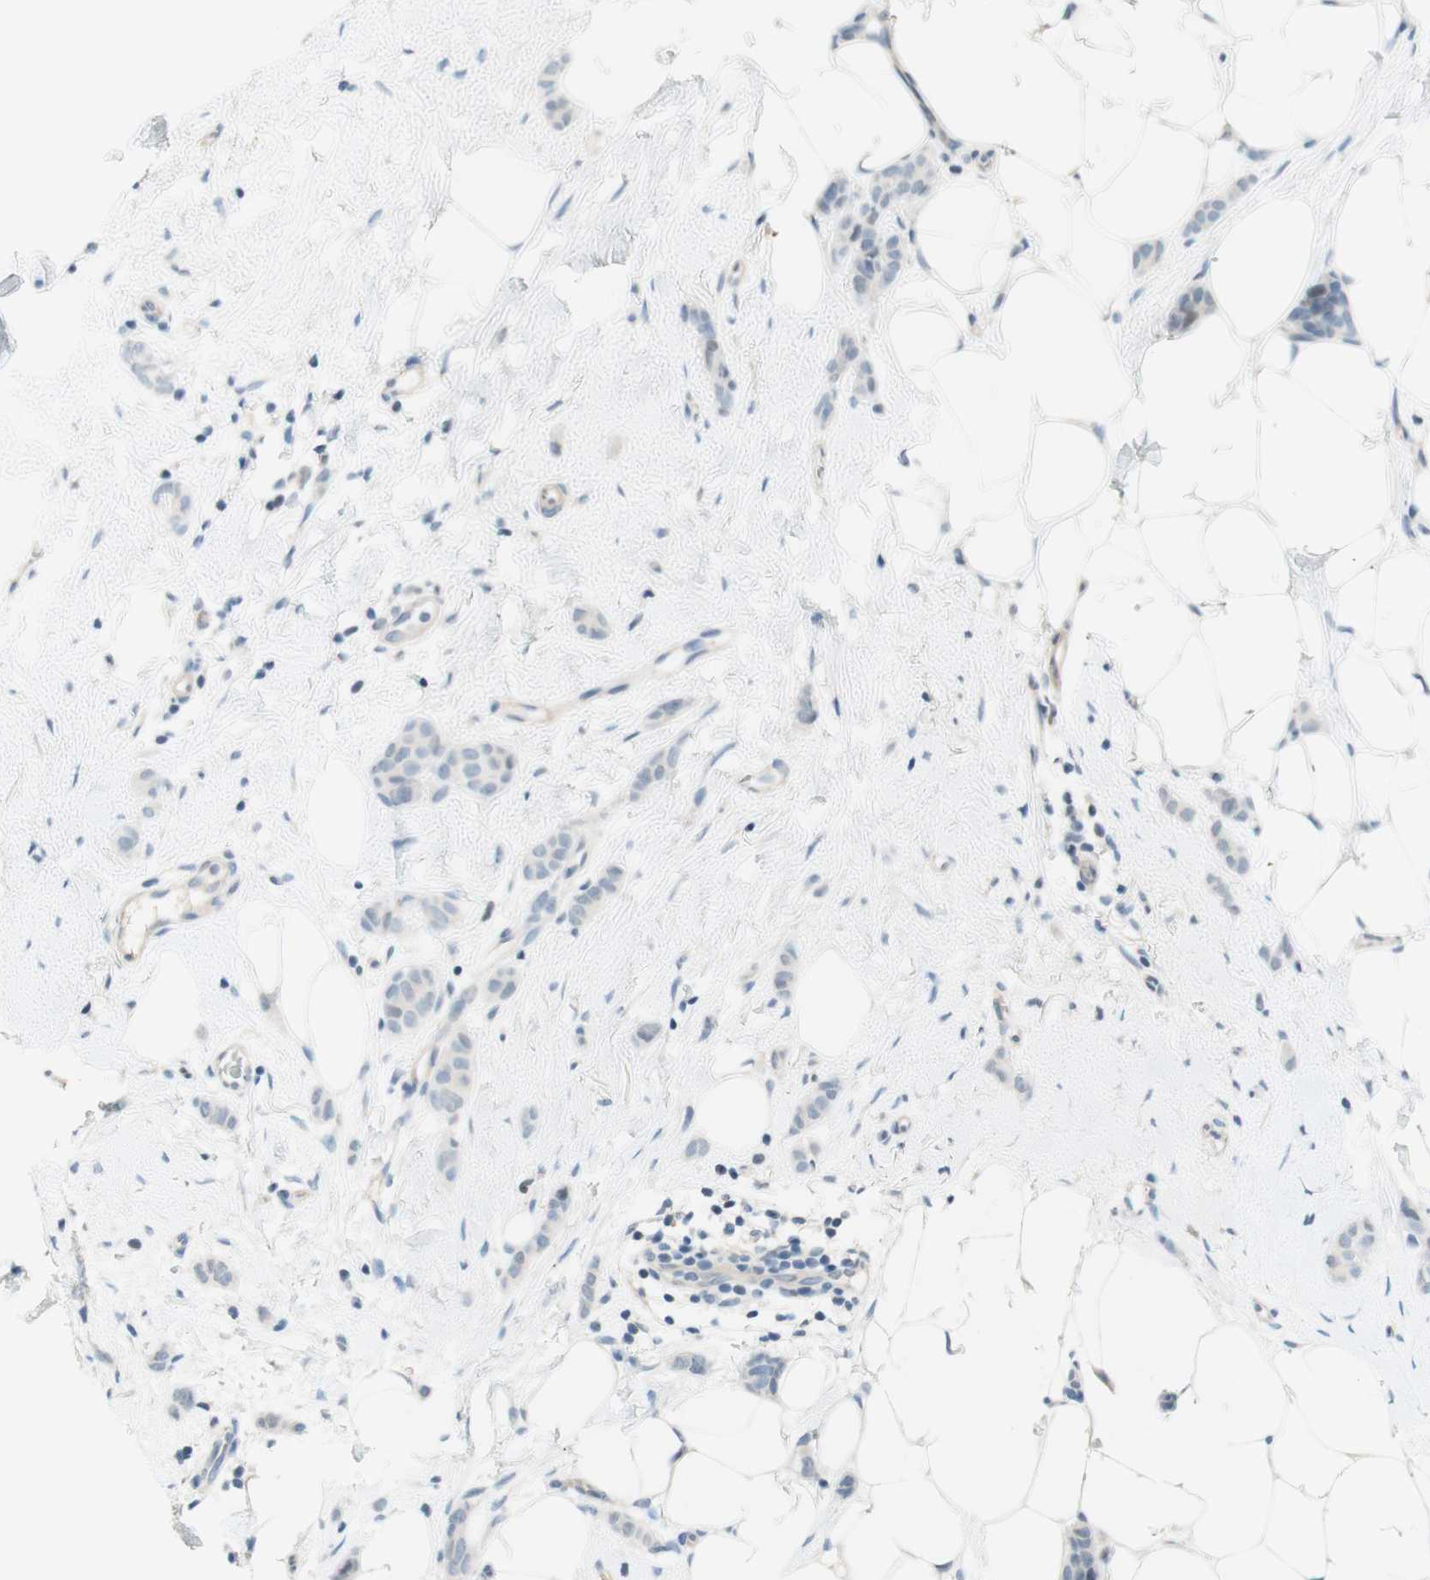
{"staining": {"intensity": "negative", "quantity": "none", "location": "none"}, "tissue": "breast cancer", "cell_type": "Tumor cells", "image_type": "cancer", "snomed": [{"axis": "morphology", "description": "Lobular carcinoma"}, {"axis": "topography", "description": "Skin"}, {"axis": "topography", "description": "Breast"}], "caption": "Immunohistochemistry photomicrograph of neoplastic tissue: lobular carcinoma (breast) stained with DAB (3,3'-diaminobenzidine) displays no significant protein staining in tumor cells.", "gene": "JPH1", "patient": {"sex": "female", "age": 46}}